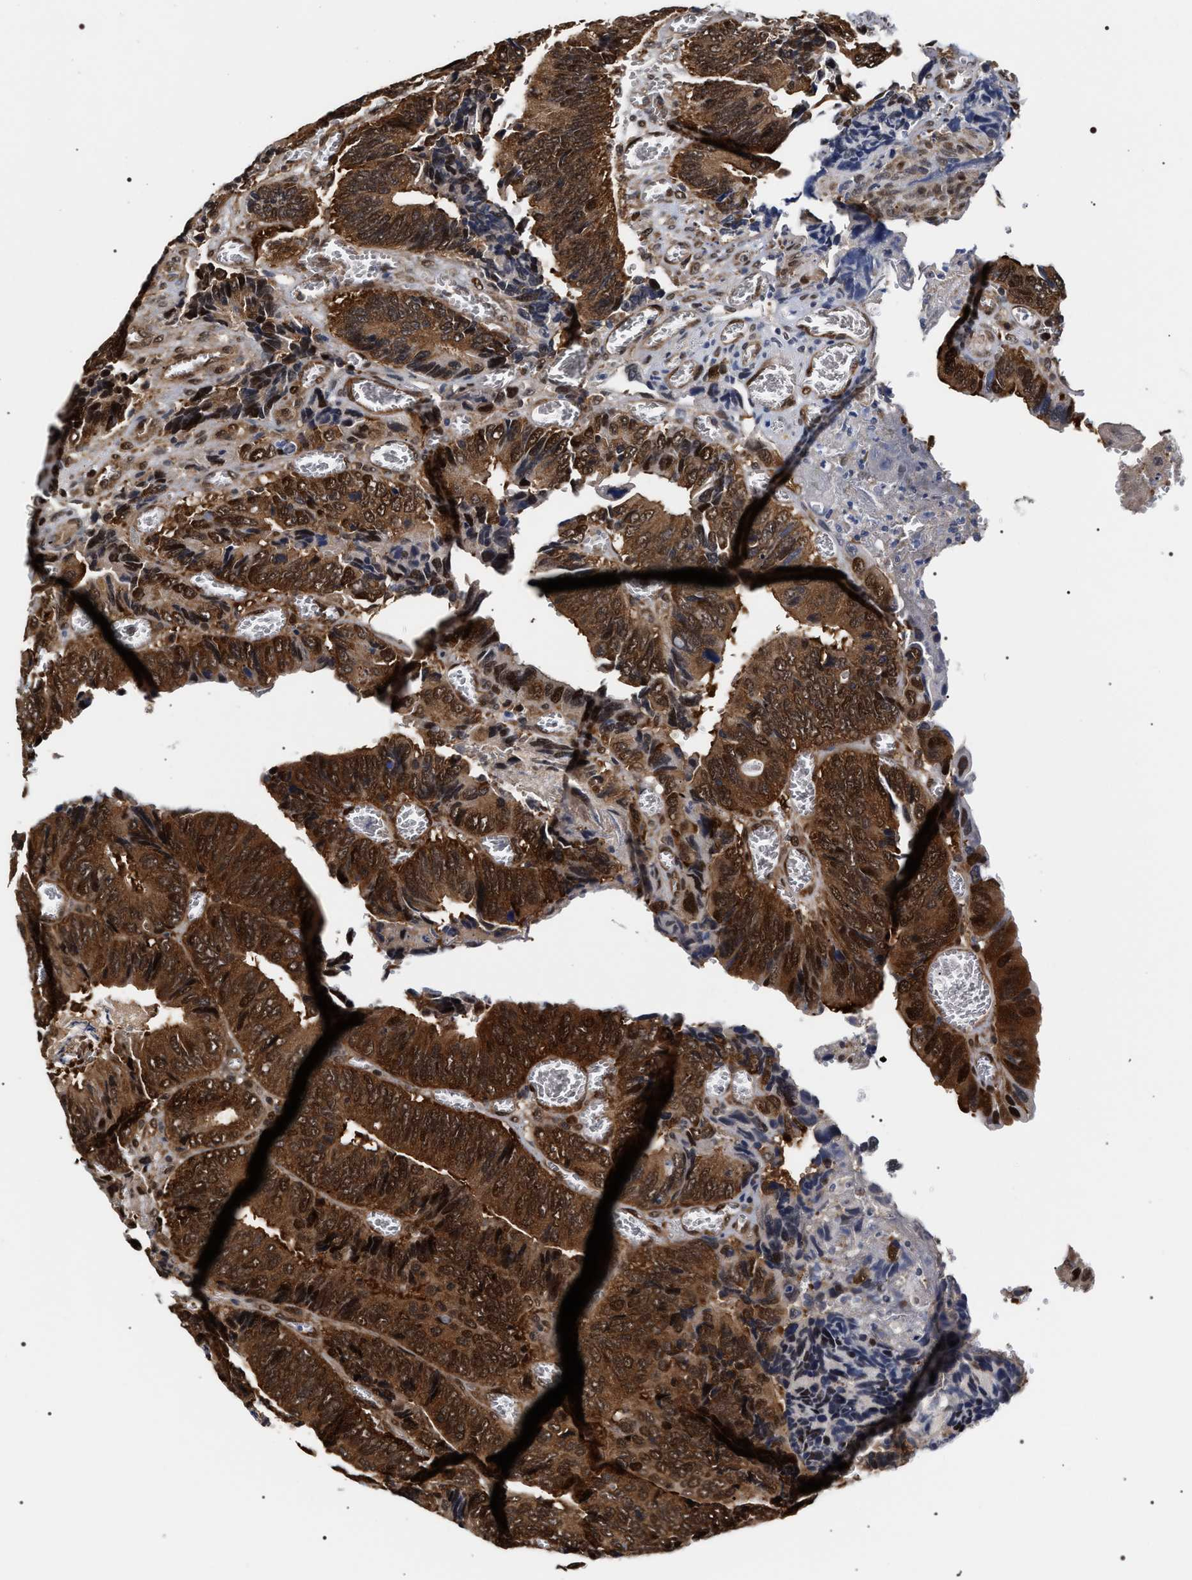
{"staining": {"intensity": "strong", "quantity": ">75%", "location": "cytoplasmic/membranous,nuclear"}, "tissue": "colorectal cancer", "cell_type": "Tumor cells", "image_type": "cancer", "snomed": [{"axis": "morphology", "description": "Adenocarcinoma, NOS"}, {"axis": "topography", "description": "Colon"}], "caption": "Human colorectal cancer stained with a brown dye displays strong cytoplasmic/membranous and nuclear positive positivity in approximately >75% of tumor cells.", "gene": "BAG6", "patient": {"sex": "male", "age": 72}}